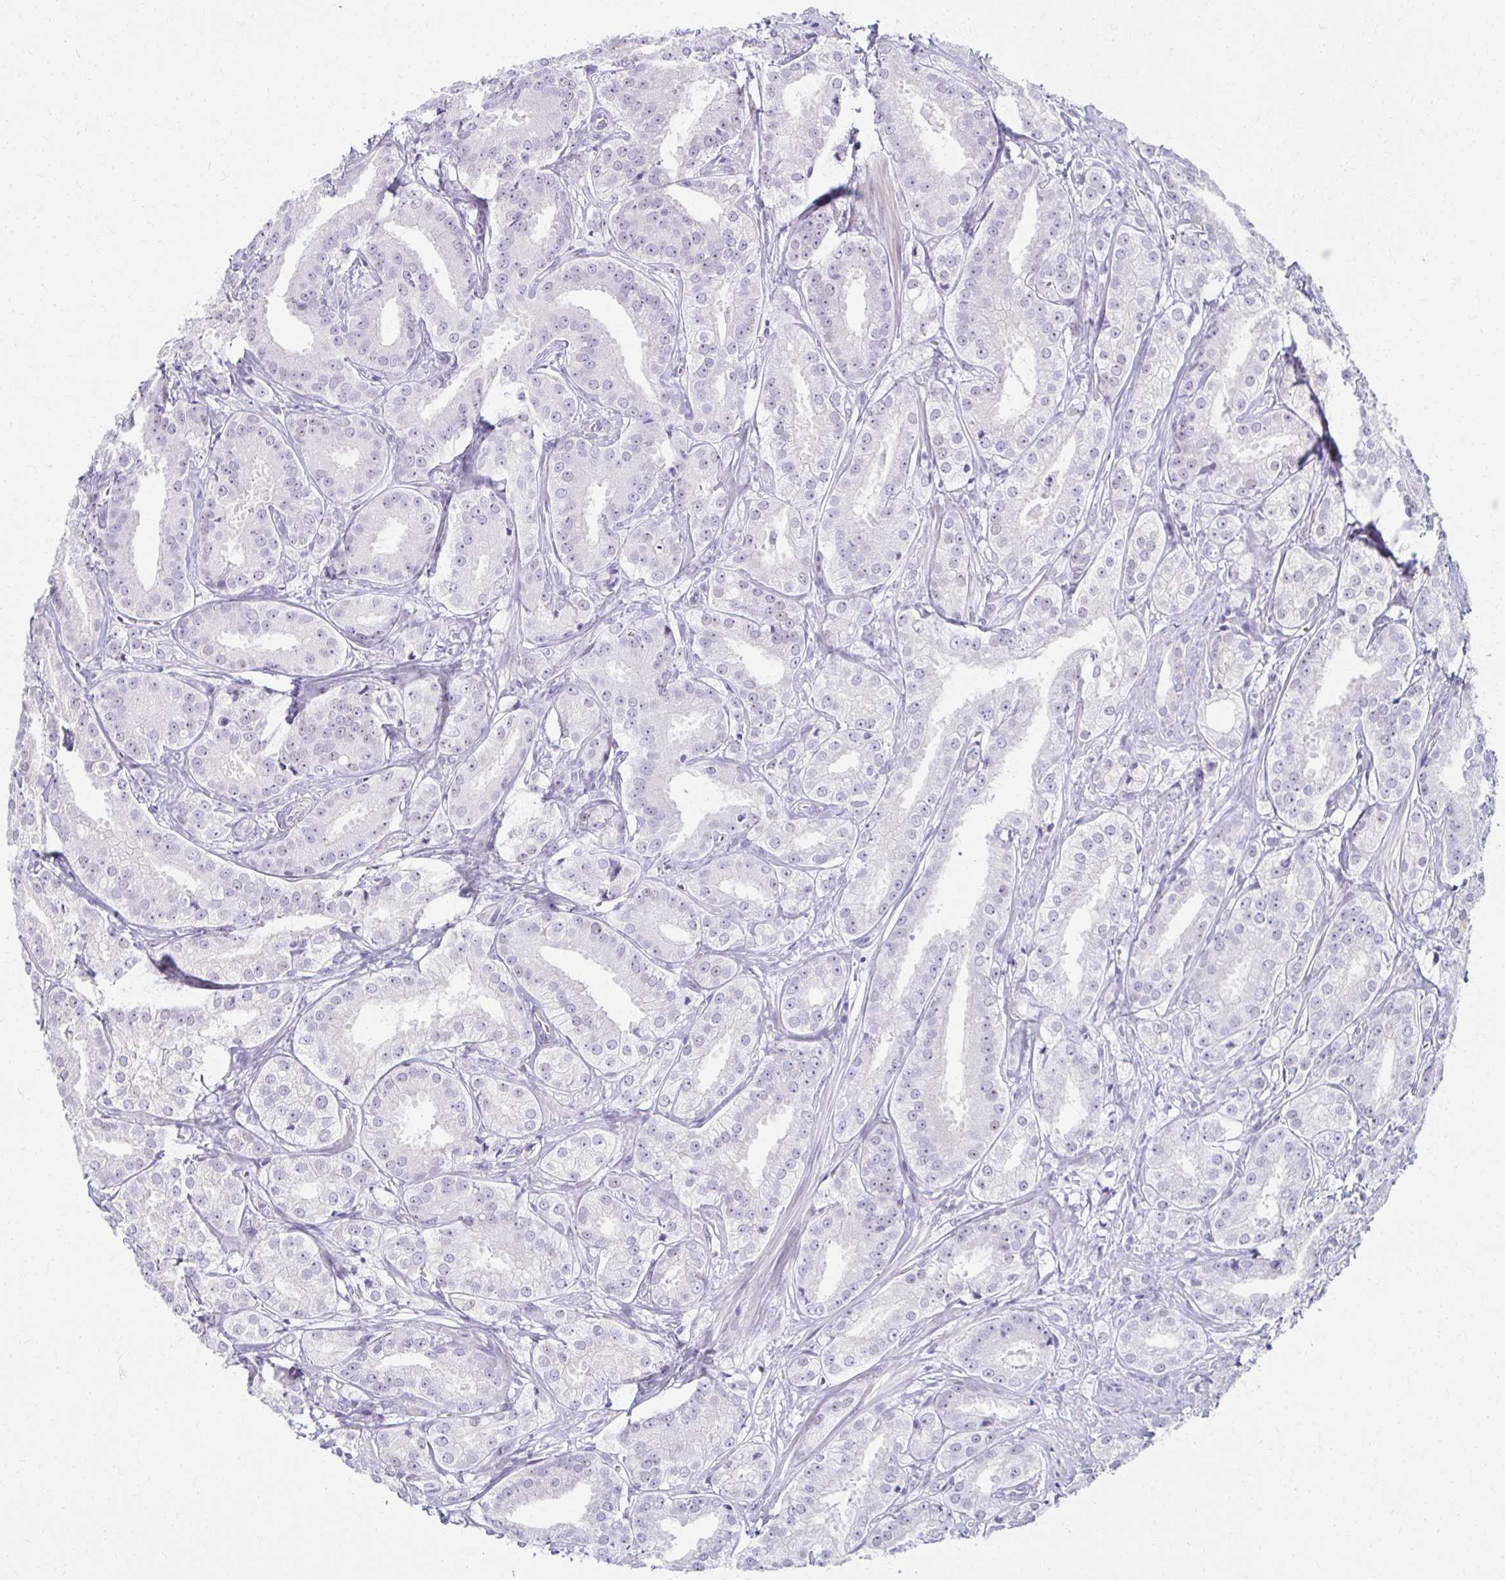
{"staining": {"intensity": "negative", "quantity": "none", "location": "none"}, "tissue": "prostate cancer", "cell_type": "Tumor cells", "image_type": "cancer", "snomed": [{"axis": "morphology", "description": "Adenocarcinoma, High grade"}, {"axis": "topography", "description": "Prostate"}], "caption": "Prostate adenocarcinoma (high-grade) was stained to show a protein in brown. There is no significant staining in tumor cells.", "gene": "MORC4", "patient": {"sex": "male", "age": 64}}